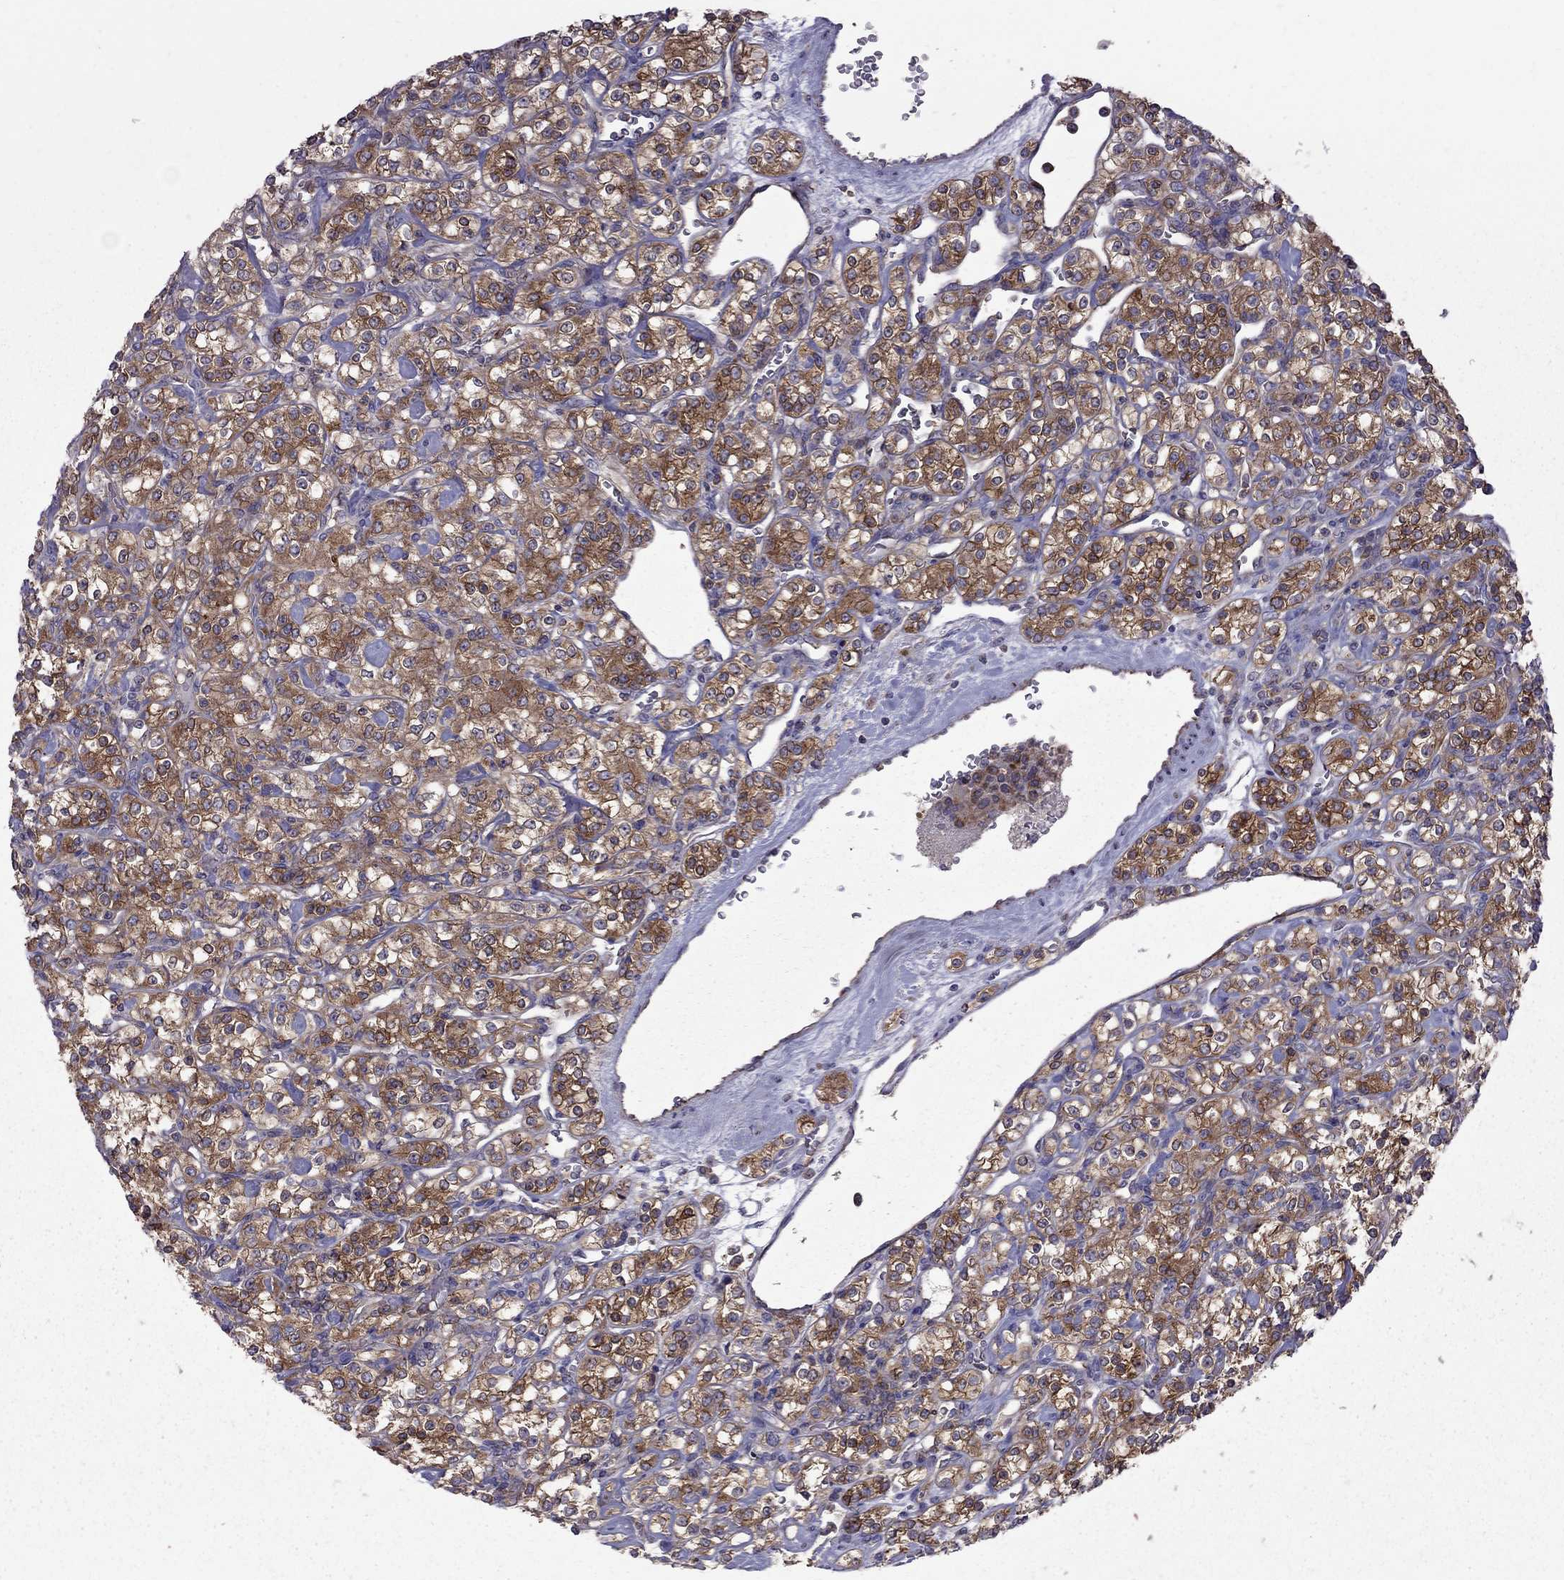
{"staining": {"intensity": "strong", "quantity": ">75%", "location": "cytoplasmic/membranous"}, "tissue": "renal cancer", "cell_type": "Tumor cells", "image_type": "cancer", "snomed": [{"axis": "morphology", "description": "Adenocarcinoma, NOS"}, {"axis": "topography", "description": "Kidney"}], "caption": "IHC (DAB) staining of human renal adenocarcinoma reveals strong cytoplasmic/membranous protein positivity in approximately >75% of tumor cells. (Brightfield microscopy of DAB IHC at high magnification).", "gene": "EIF4E3", "patient": {"sex": "male", "age": 77}}